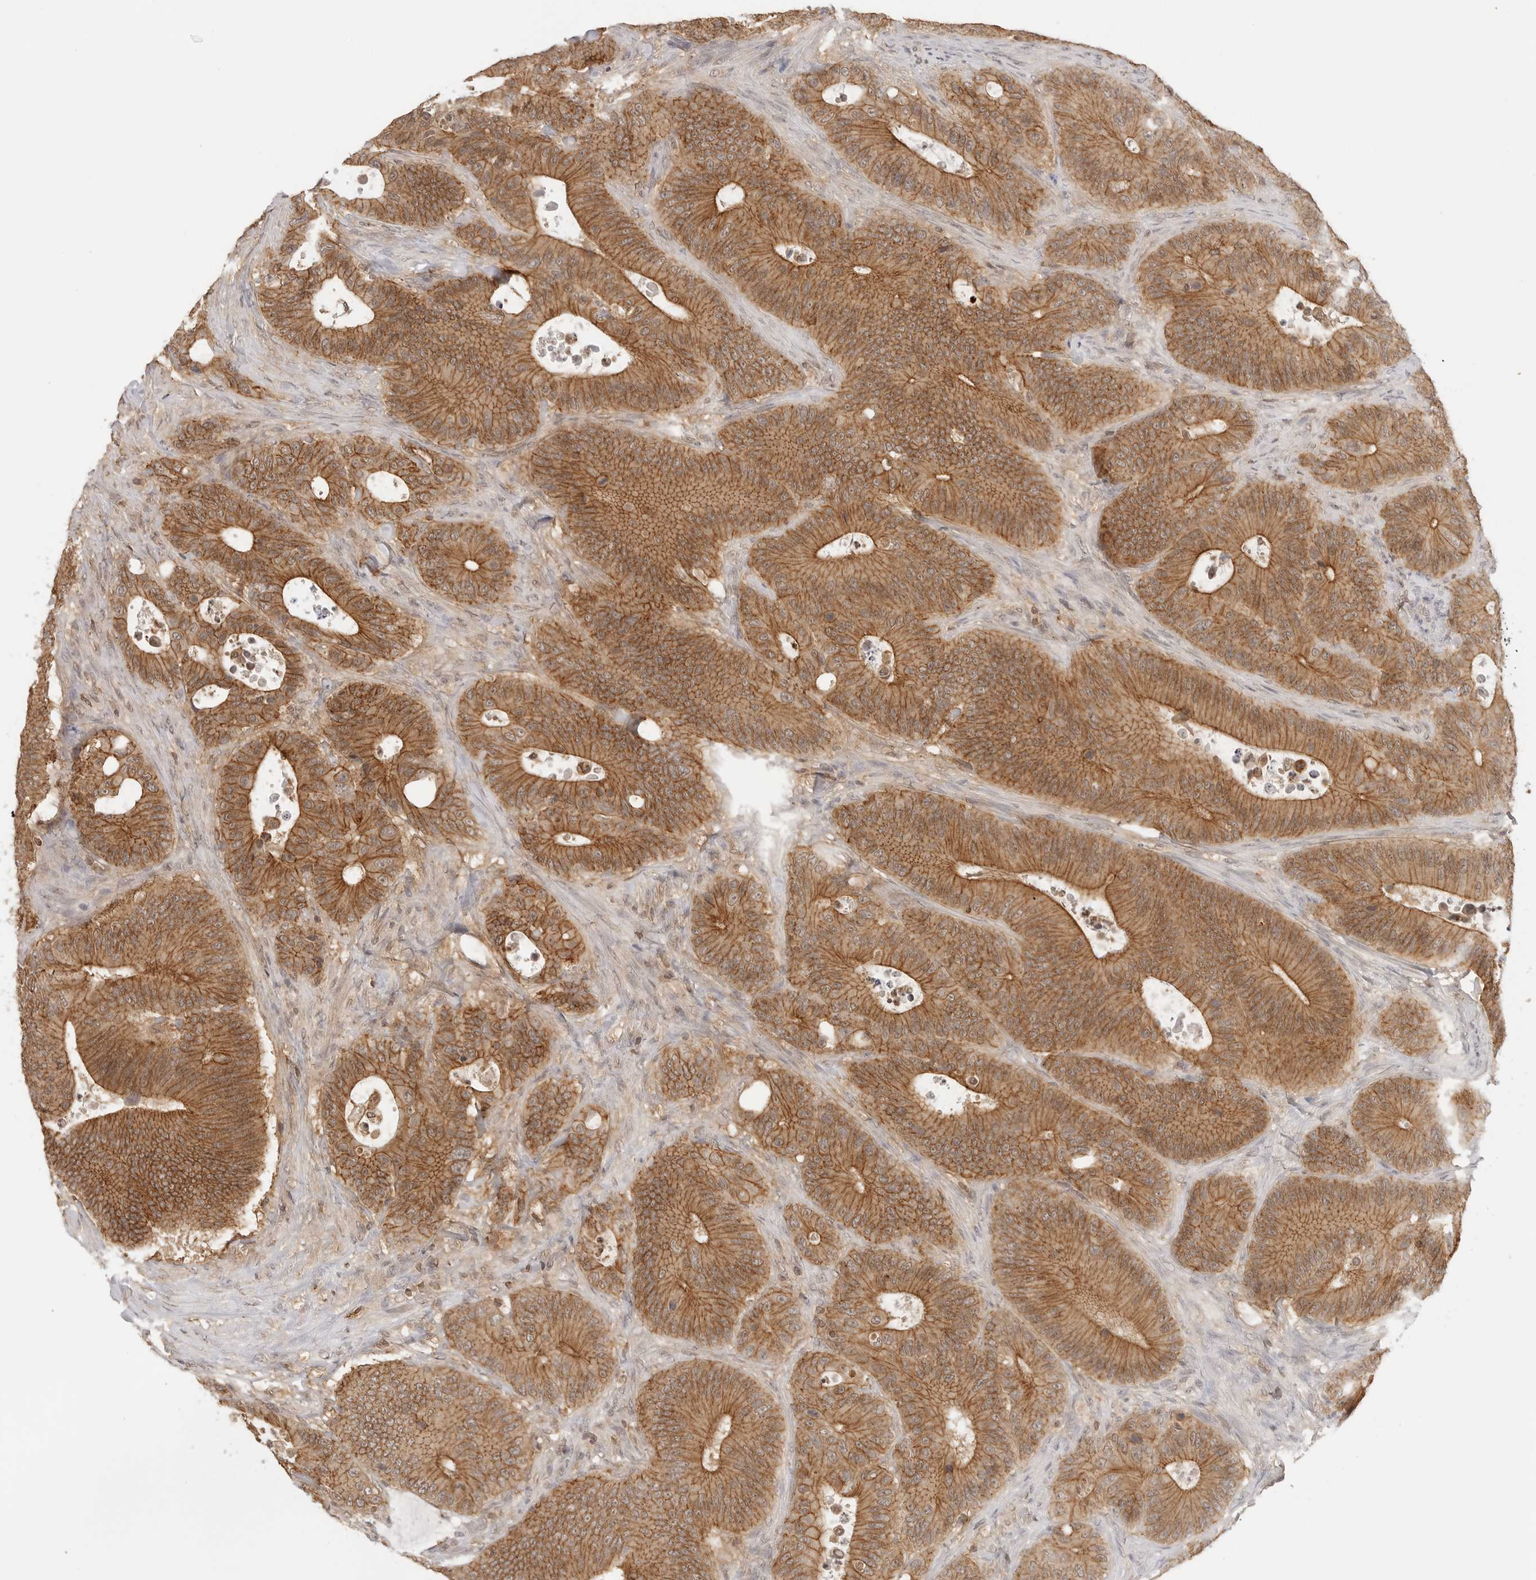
{"staining": {"intensity": "moderate", "quantity": ">75%", "location": "cytoplasmic/membranous"}, "tissue": "colorectal cancer", "cell_type": "Tumor cells", "image_type": "cancer", "snomed": [{"axis": "morphology", "description": "Adenocarcinoma, NOS"}, {"axis": "topography", "description": "Colon"}], "caption": "Protein expression analysis of human colorectal adenocarcinoma reveals moderate cytoplasmic/membranous positivity in approximately >75% of tumor cells. Nuclei are stained in blue.", "gene": "EPHA1", "patient": {"sex": "male", "age": 83}}